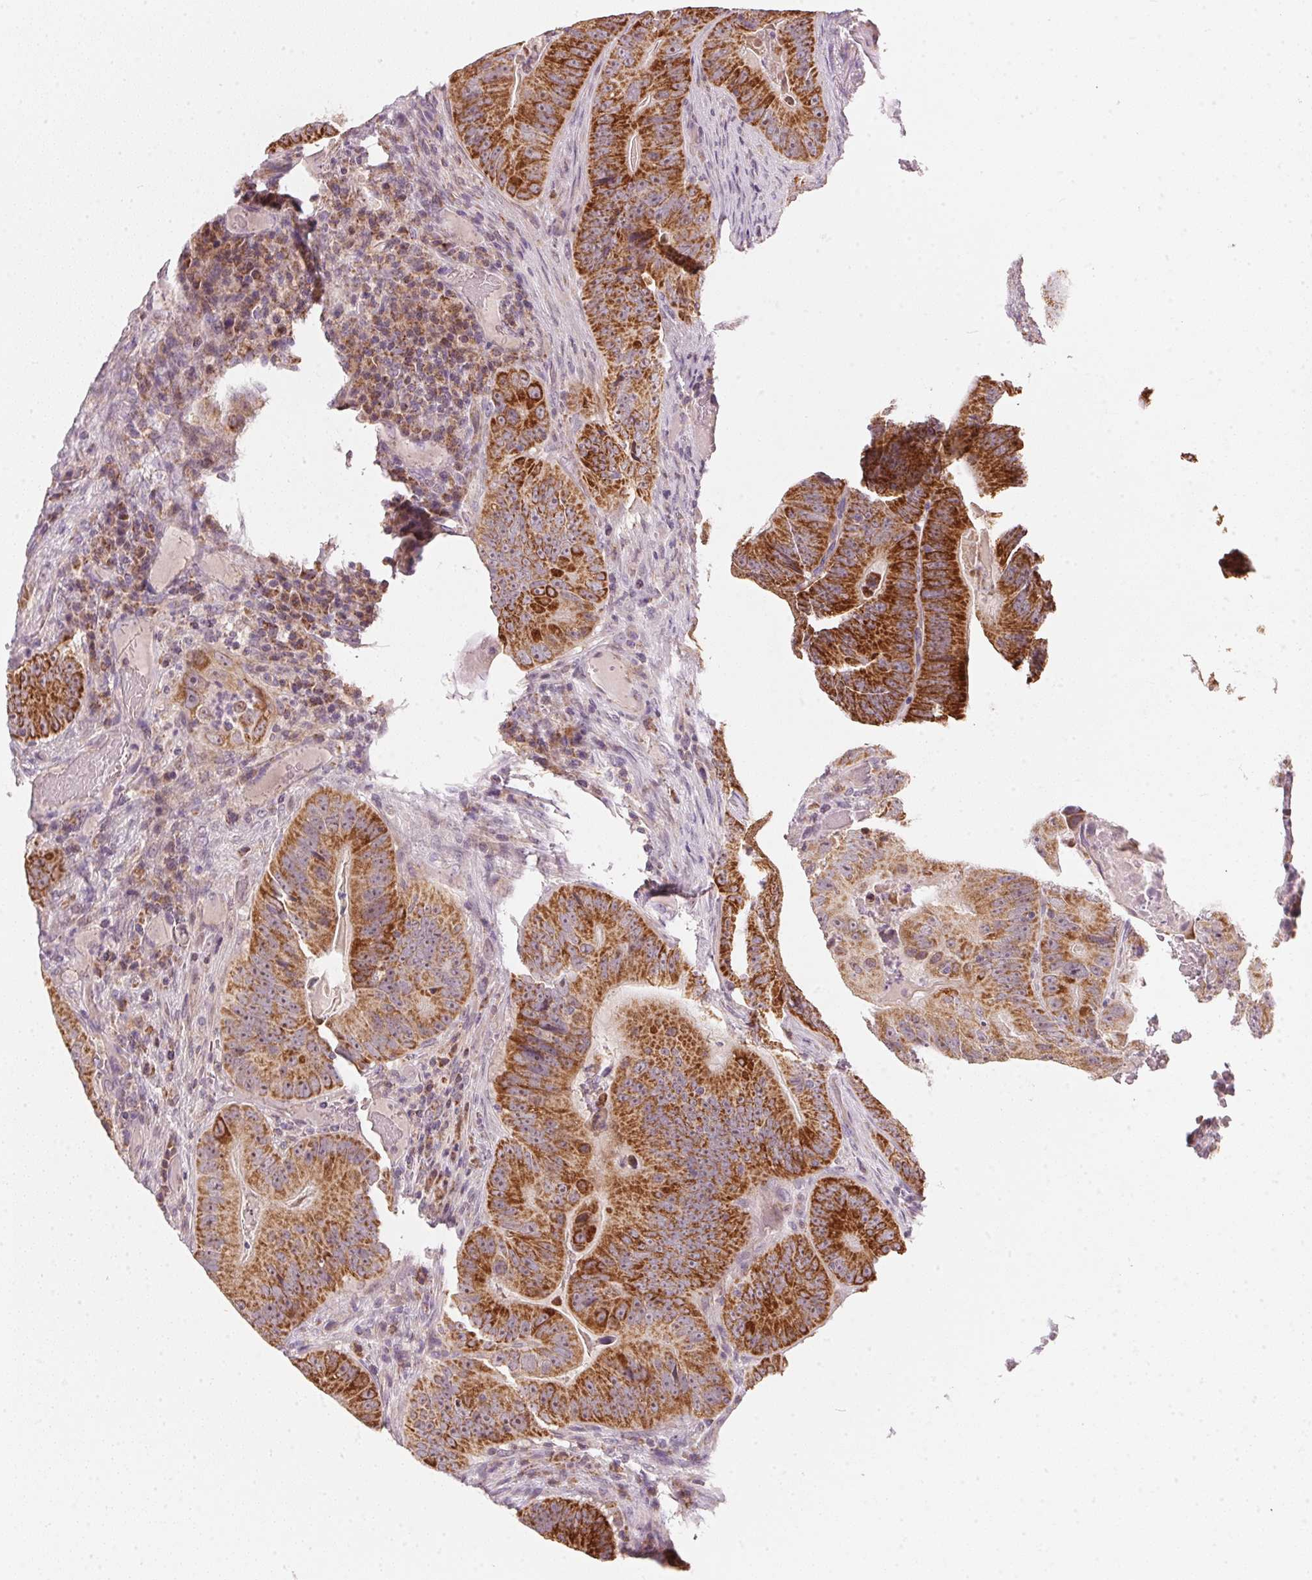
{"staining": {"intensity": "strong", "quantity": ">75%", "location": "cytoplasmic/membranous"}, "tissue": "colorectal cancer", "cell_type": "Tumor cells", "image_type": "cancer", "snomed": [{"axis": "morphology", "description": "Adenocarcinoma, NOS"}, {"axis": "topography", "description": "Colon"}], "caption": "Adenocarcinoma (colorectal) stained with a brown dye demonstrates strong cytoplasmic/membranous positive expression in approximately >75% of tumor cells.", "gene": "COQ7", "patient": {"sex": "female", "age": 86}}